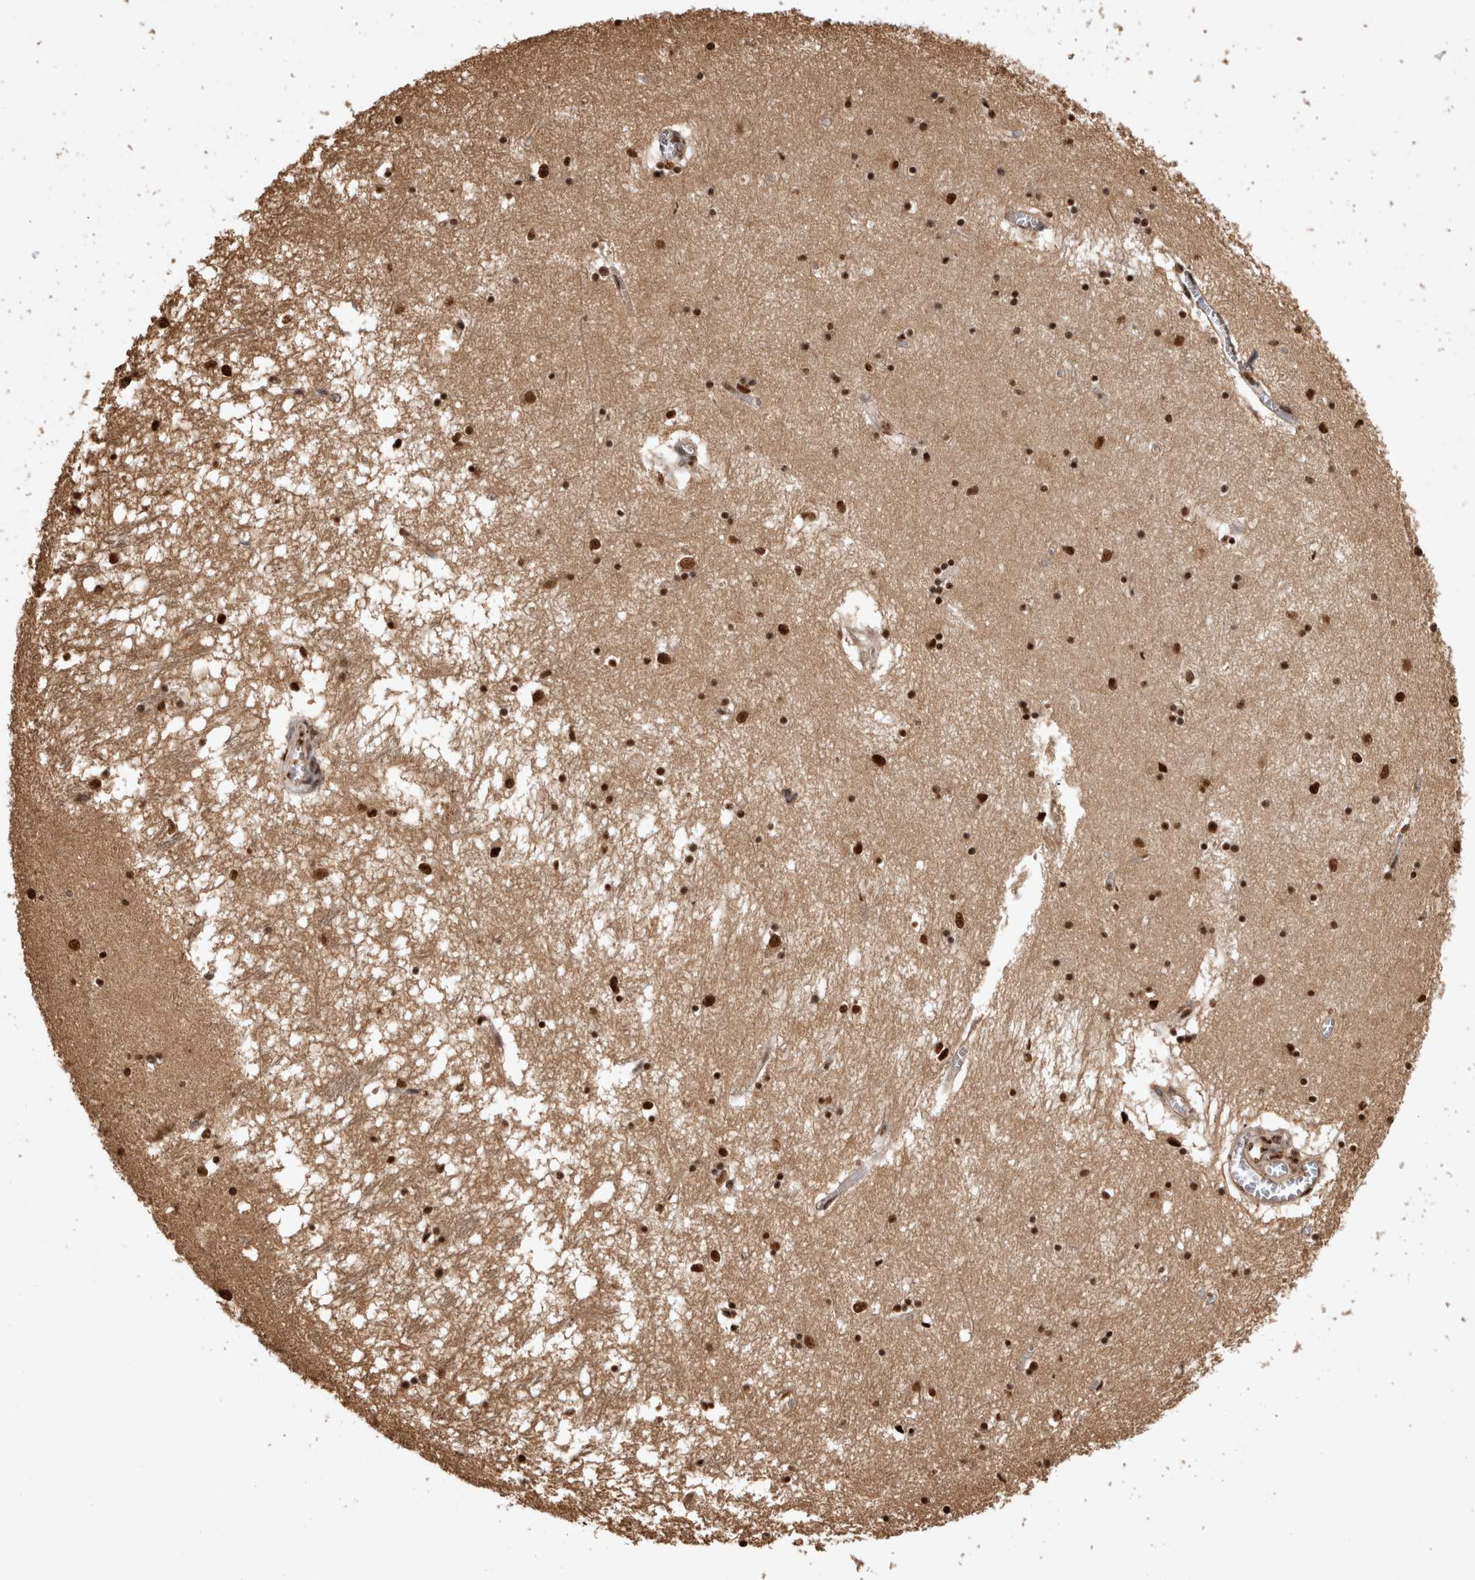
{"staining": {"intensity": "strong", "quantity": ">75%", "location": "nuclear"}, "tissue": "hippocampus", "cell_type": "Glial cells", "image_type": "normal", "snomed": [{"axis": "morphology", "description": "Normal tissue, NOS"}, {"axis": "topography", "description": "Hippocampus"}], "caption": "About >75% of glial cells in benign human hippocampus demonstrate strong nuclear protein staining as visualized by brown immunohistochemical staining.", "gene": "RAD50", "patient": {"sex": "male", "age": 70}}